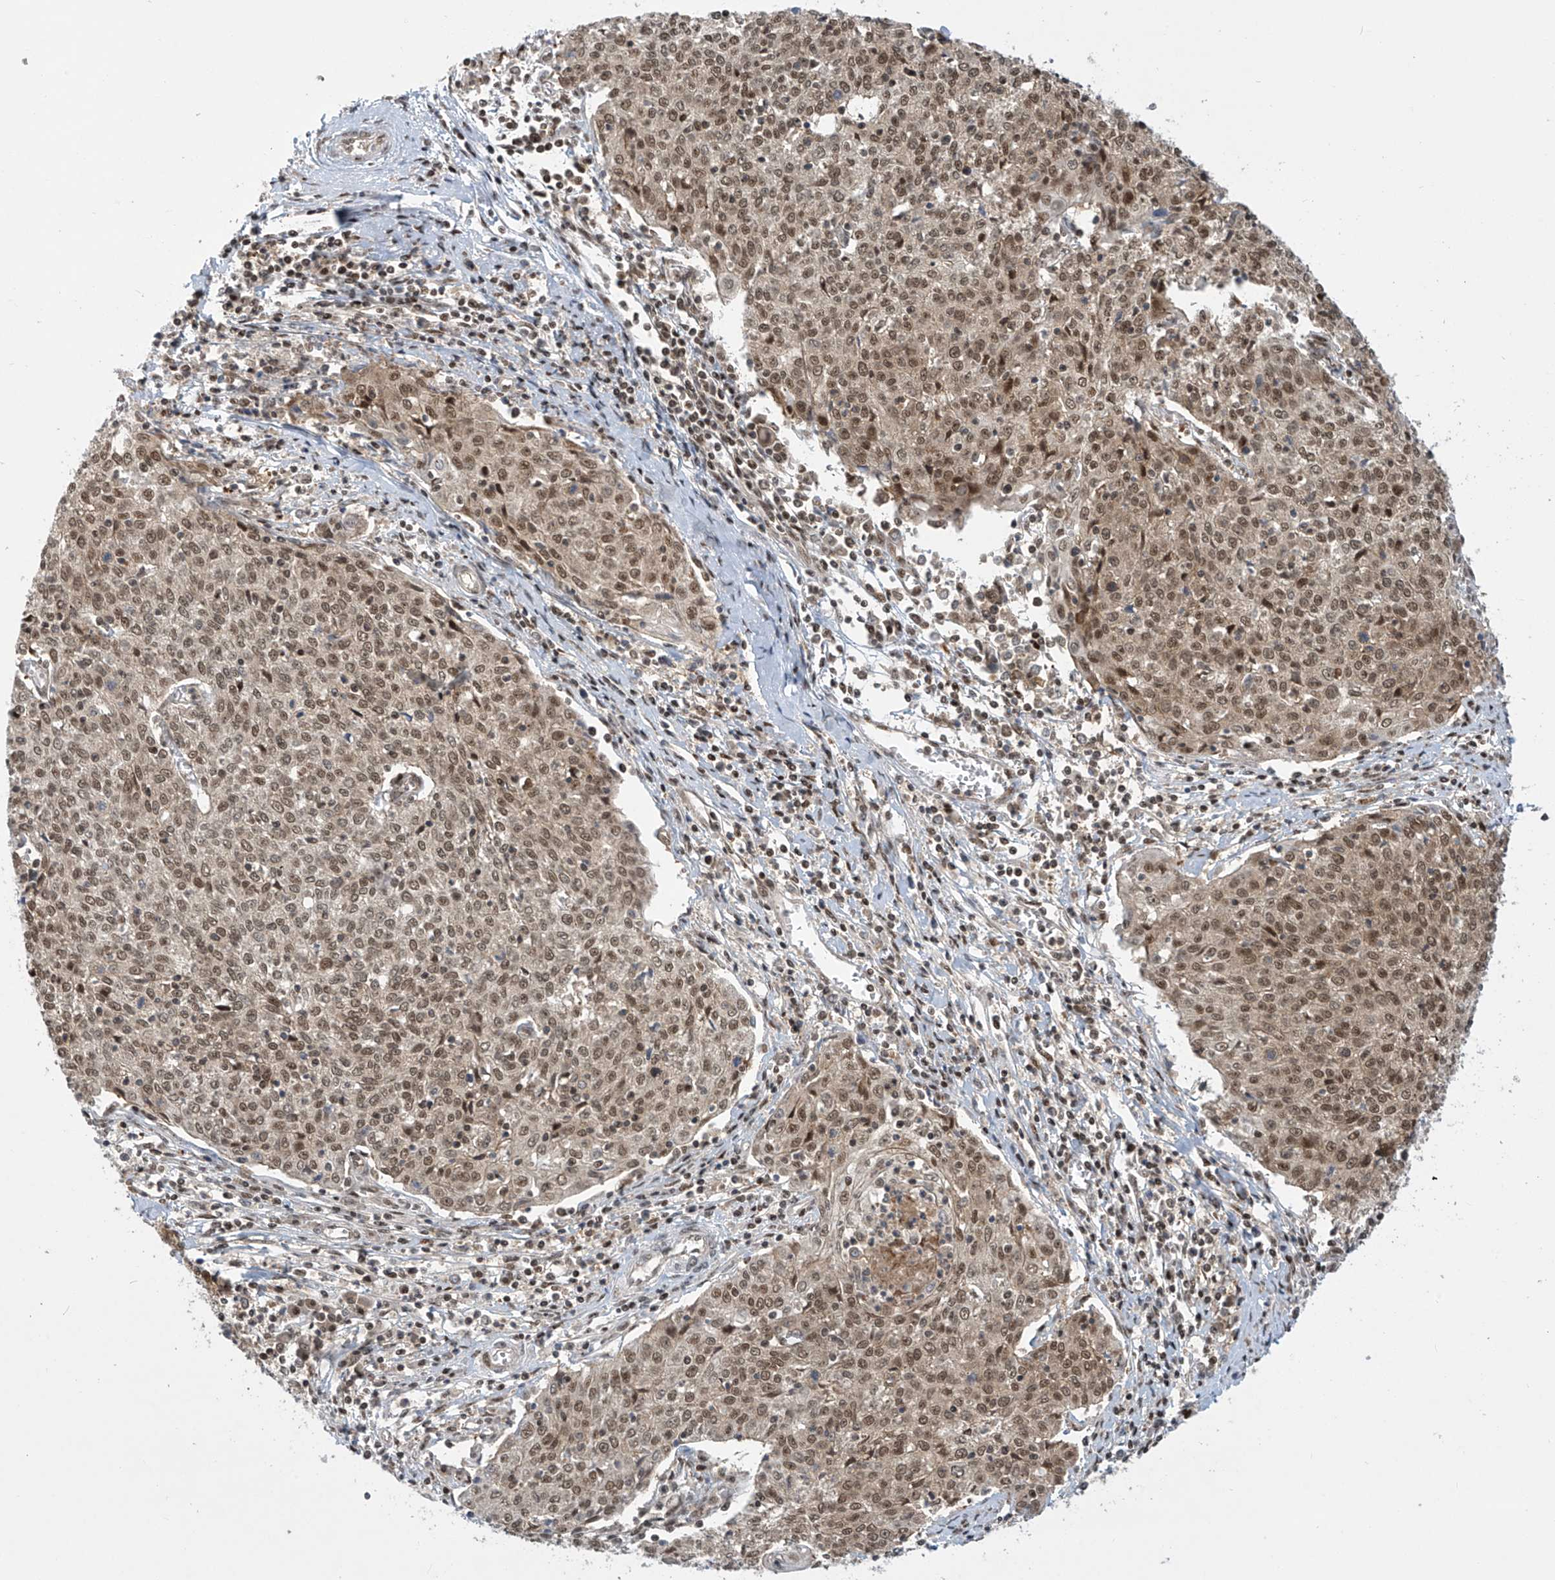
{"staining": {"intensity": "moderate", "quantity": ">75%", "location": "nuclear"}, "tissue": "cervical cancer", "cell_type": "Tumor cells", "image_type": "cancer", "snomed": [{"axis": "morphology", "description": "Squamous cell carcinoma, NOS"}, {"axis": "topography", "description": "Cervix"}], "caption": "Brown immunohistochemical staining in cervical cancer exhibits moderate nuclear staining in about >75% of tumor cells.", "gene": "LAGE3", "patient": {"sex": "female", "age": 48}}